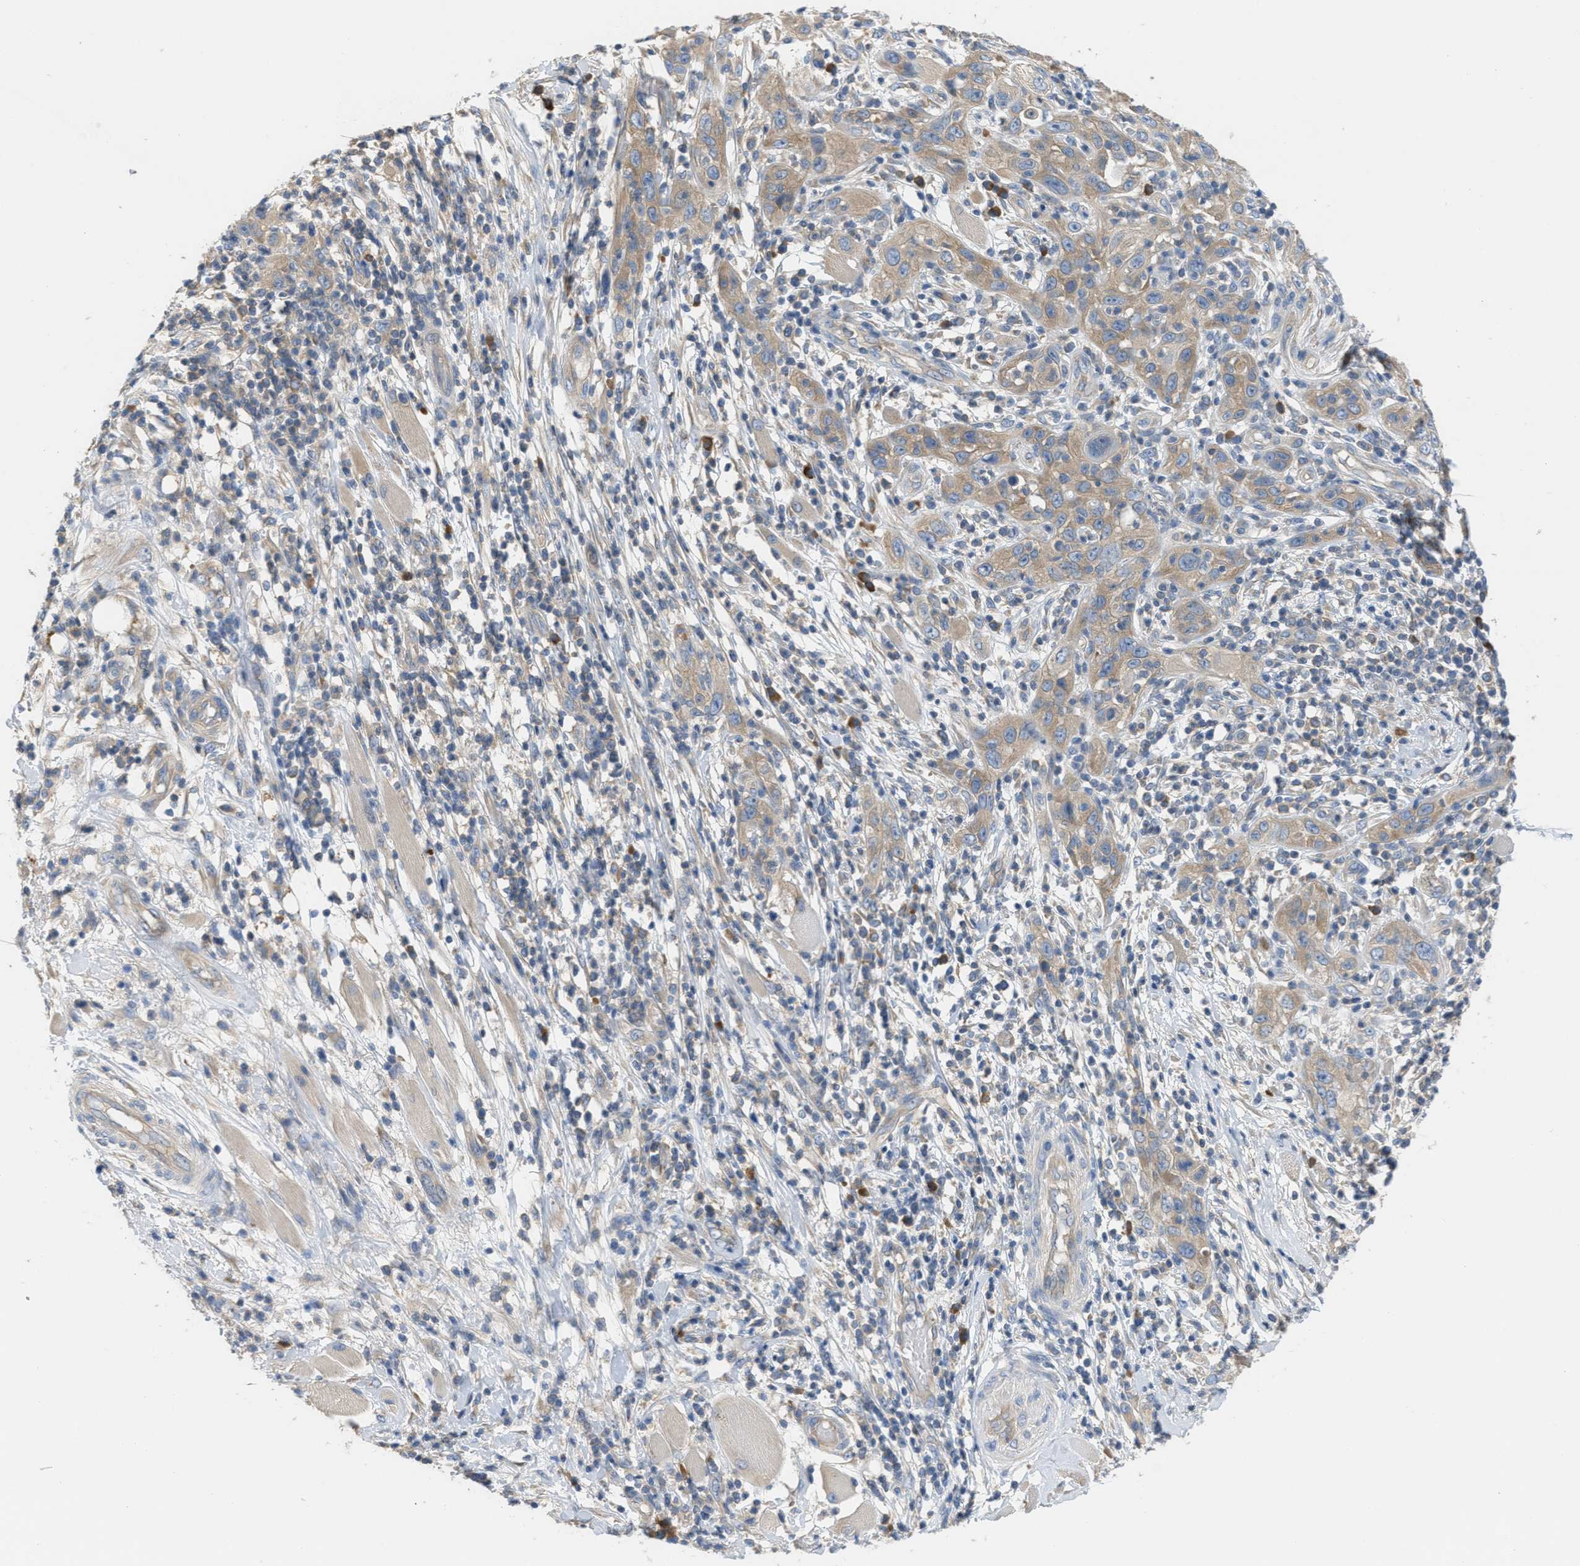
{"staining": {"intensity": "weak", "quantity": ">75%", "location": "cytoplasmic/membranous"}, "tissue": "skin cancer", "cell_type": "Tumor cells", "image_type": "cancer", "snomed": [{"axis": "morphology", "description": "Squamous cell carcinoma, NOS"}, {"axis": "topography", "description": "Skin"}], "caption": "Protein staining of skin cancer tissue displays weak cytoplasmic/membranous staining in about >75% of tumor cells.", "gene": "UBA5", "patient": {"sex": "female", "age": 88}}